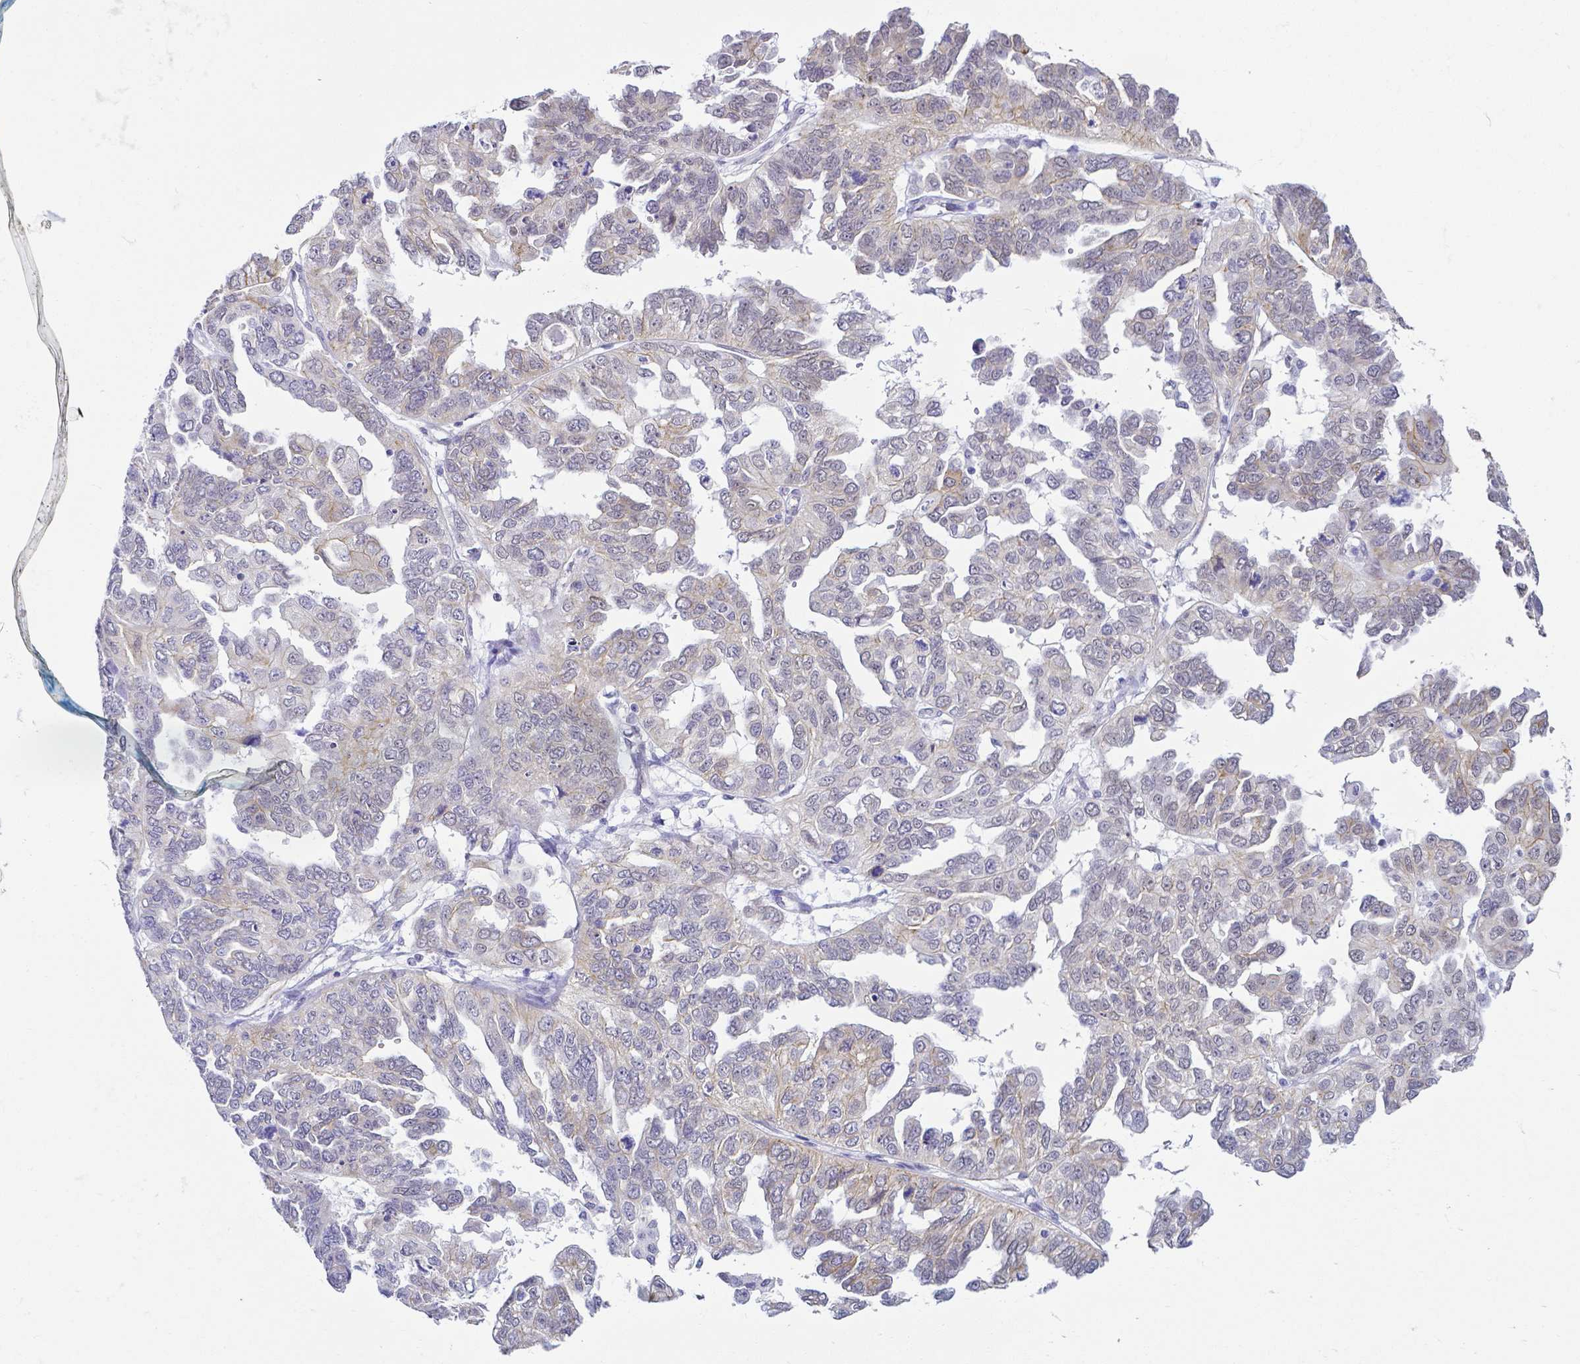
{"staining": {"intensity": "moderate", "quantity": "<25%", "location": "cytoplasmic/membranous"}, "tissue": "ovarian cancer", "cell_type": "Tumor cells", "image_type": "cancer", "snomed": [{"axis": "morphology", "description": "Cystadenocarcinoma, serous, NOS"}, {"axis": "topography", "description": "Ovary"}], "caption": "High-power microscopy captured an immunohistochemistry (IHC) histopathology image of ovarian serous cystadenocarcinoma, revealing moderate cytoplasmic/membranous staining in approximately <25% of tumor cells. (DAB IHC with brightfield microscopy, high magnification).", "gene": "FAM83G", "patient": {"sex": "female", "age": 53}}